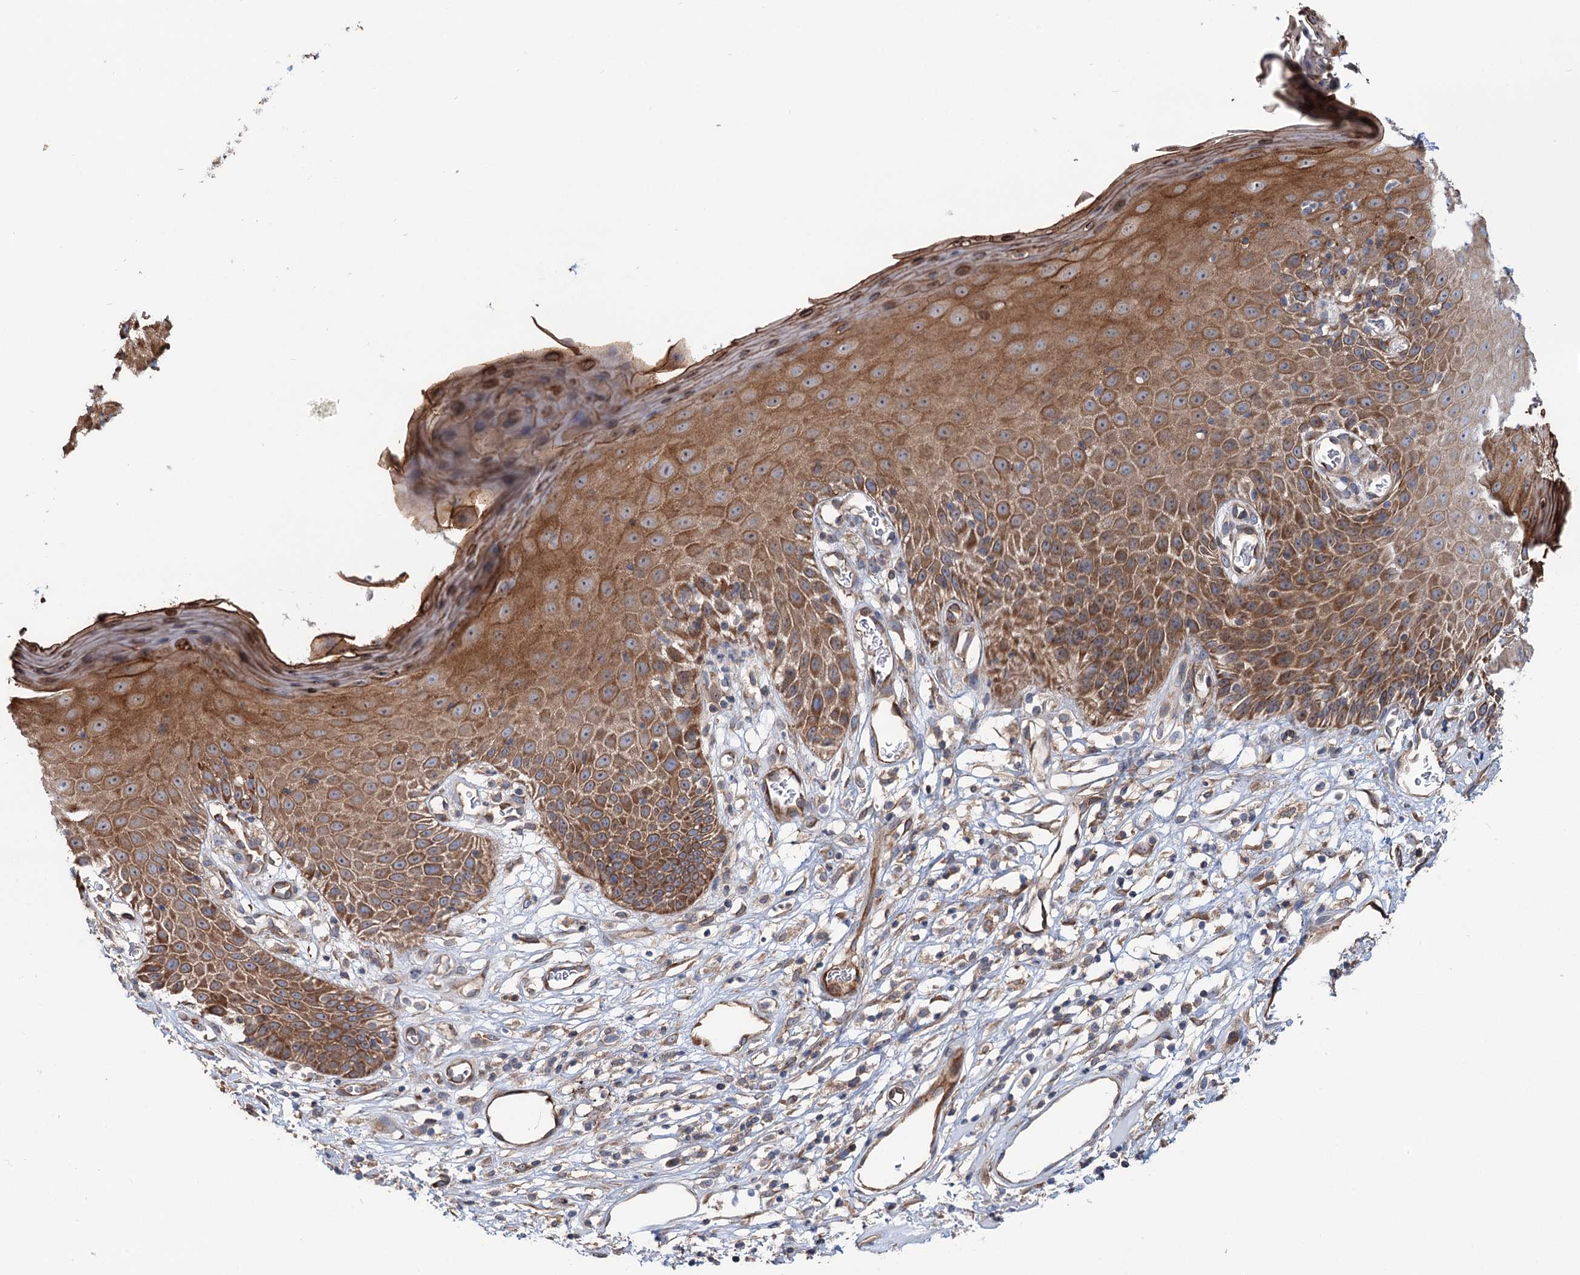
{"staining": {"intensity": "strong", "quantity": ">75%", "location": "cytoplasmic/membranous"}, "tissue": "skin", "cell_type": "Epidermal cells", "image_type": "normal", "snomed": [{"axis": "morphology", "description": "Normal tissue, NOS"}, {"axis": "topography", "description": "Vulva"}], "caption": "Skin stained with DAB (3,3'-diaminobenzidine) immunohistochemistry shows high levels of strong cytoplasmic/membranous expression in about >75% of epidermal cells.", "gene": "PTDSS2", "patient": {"sex": "female", "age": 68}}